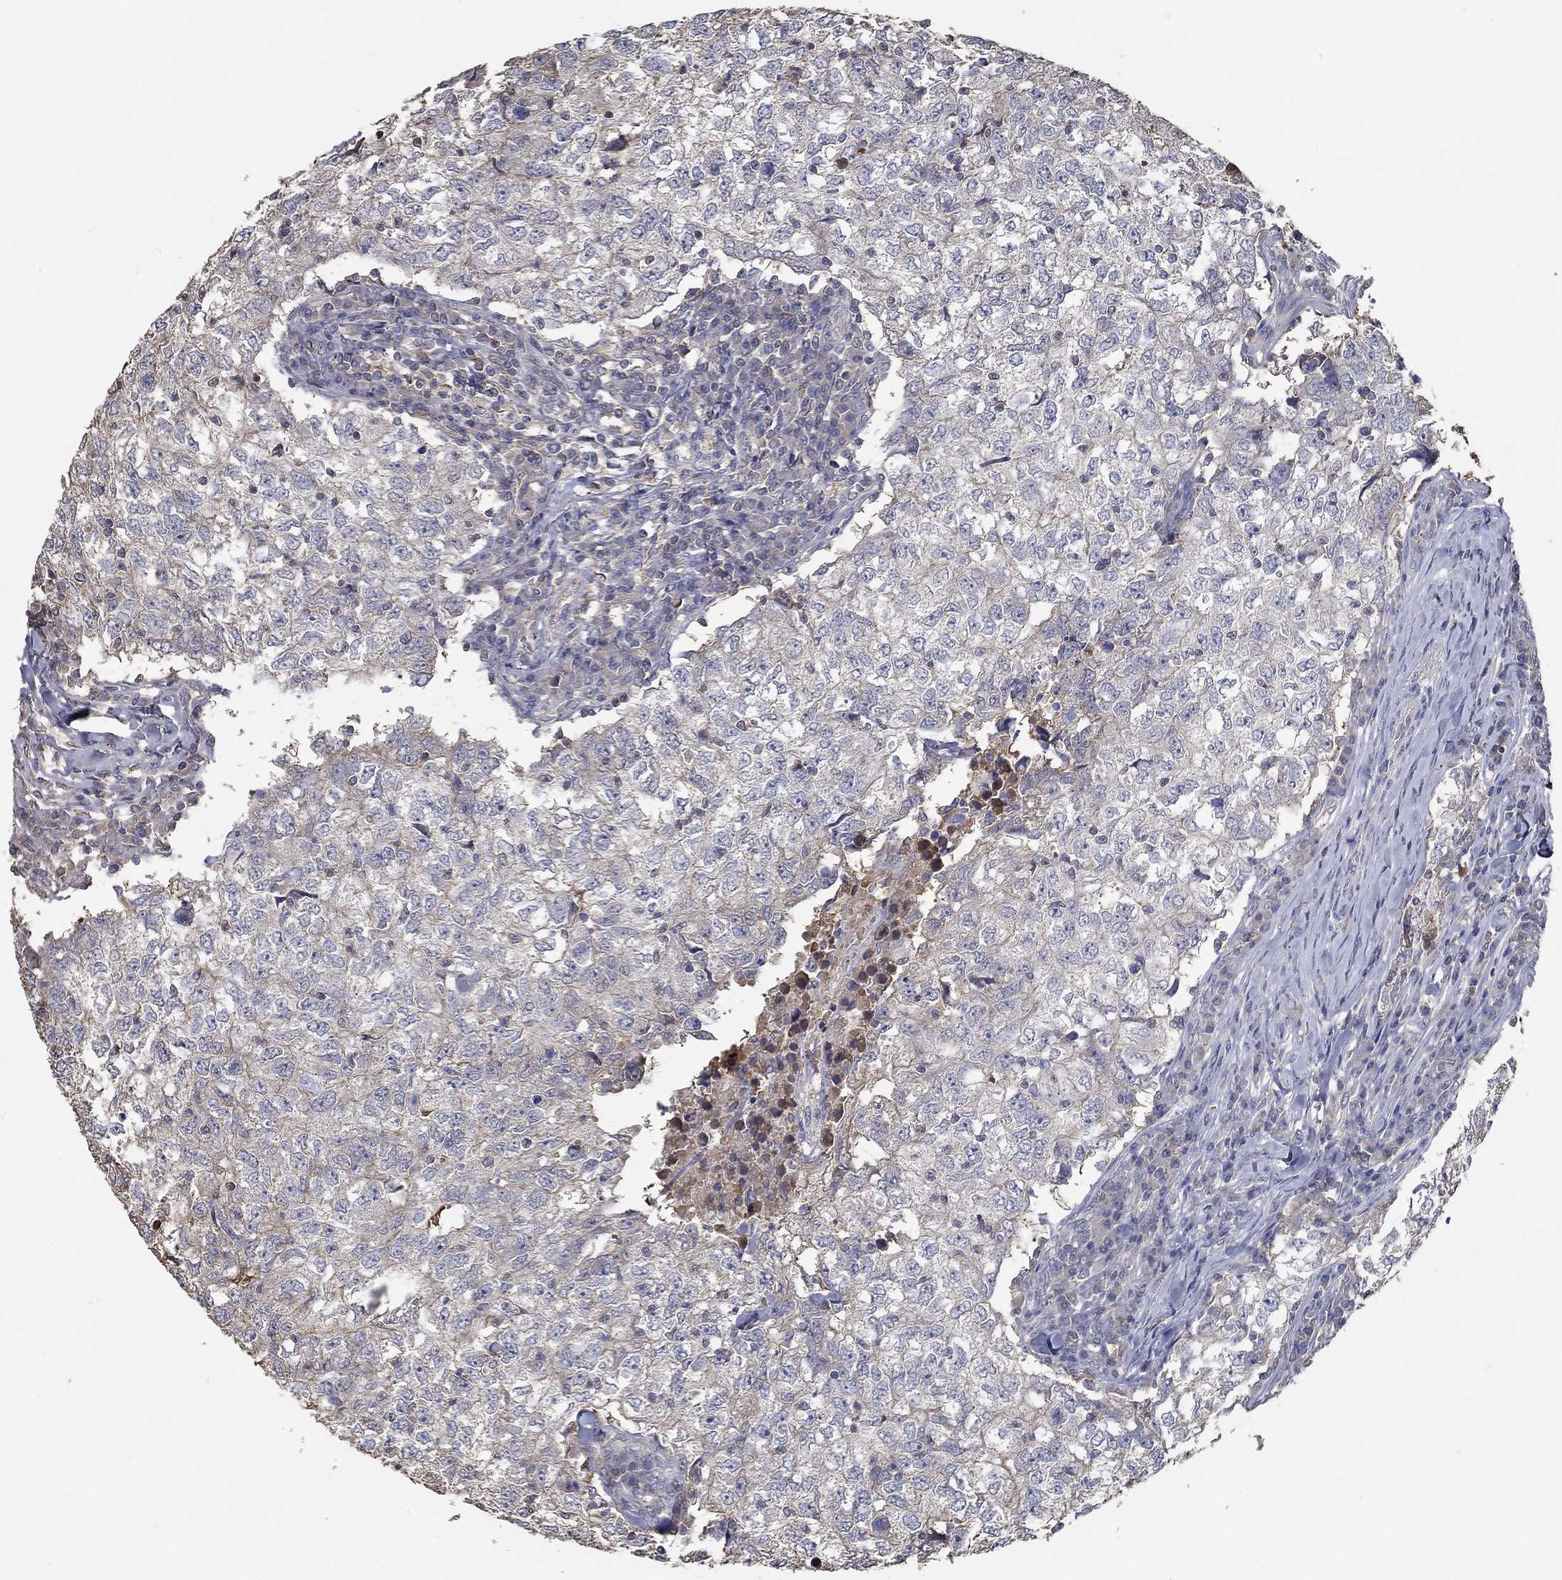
{"staining": {"intensity": "negative", "quantity": "none", "location": "none"}, "tissue": "breast cancer", "cell_type": "Tumor cells", "image_type": "cancer", "snomed": [{"axis": "morphology", "description": "Duct carcinoma"}, {"axis": "topography", "description": "Breast"}], "caption": "An IHC micrograph of breast invasive ductal carcinoma is shown. There is no staining in tumor cells of breast invasive ductal carcinoma.", "gene": "IL10", "patient": {"sex": "female", "age": 30}}